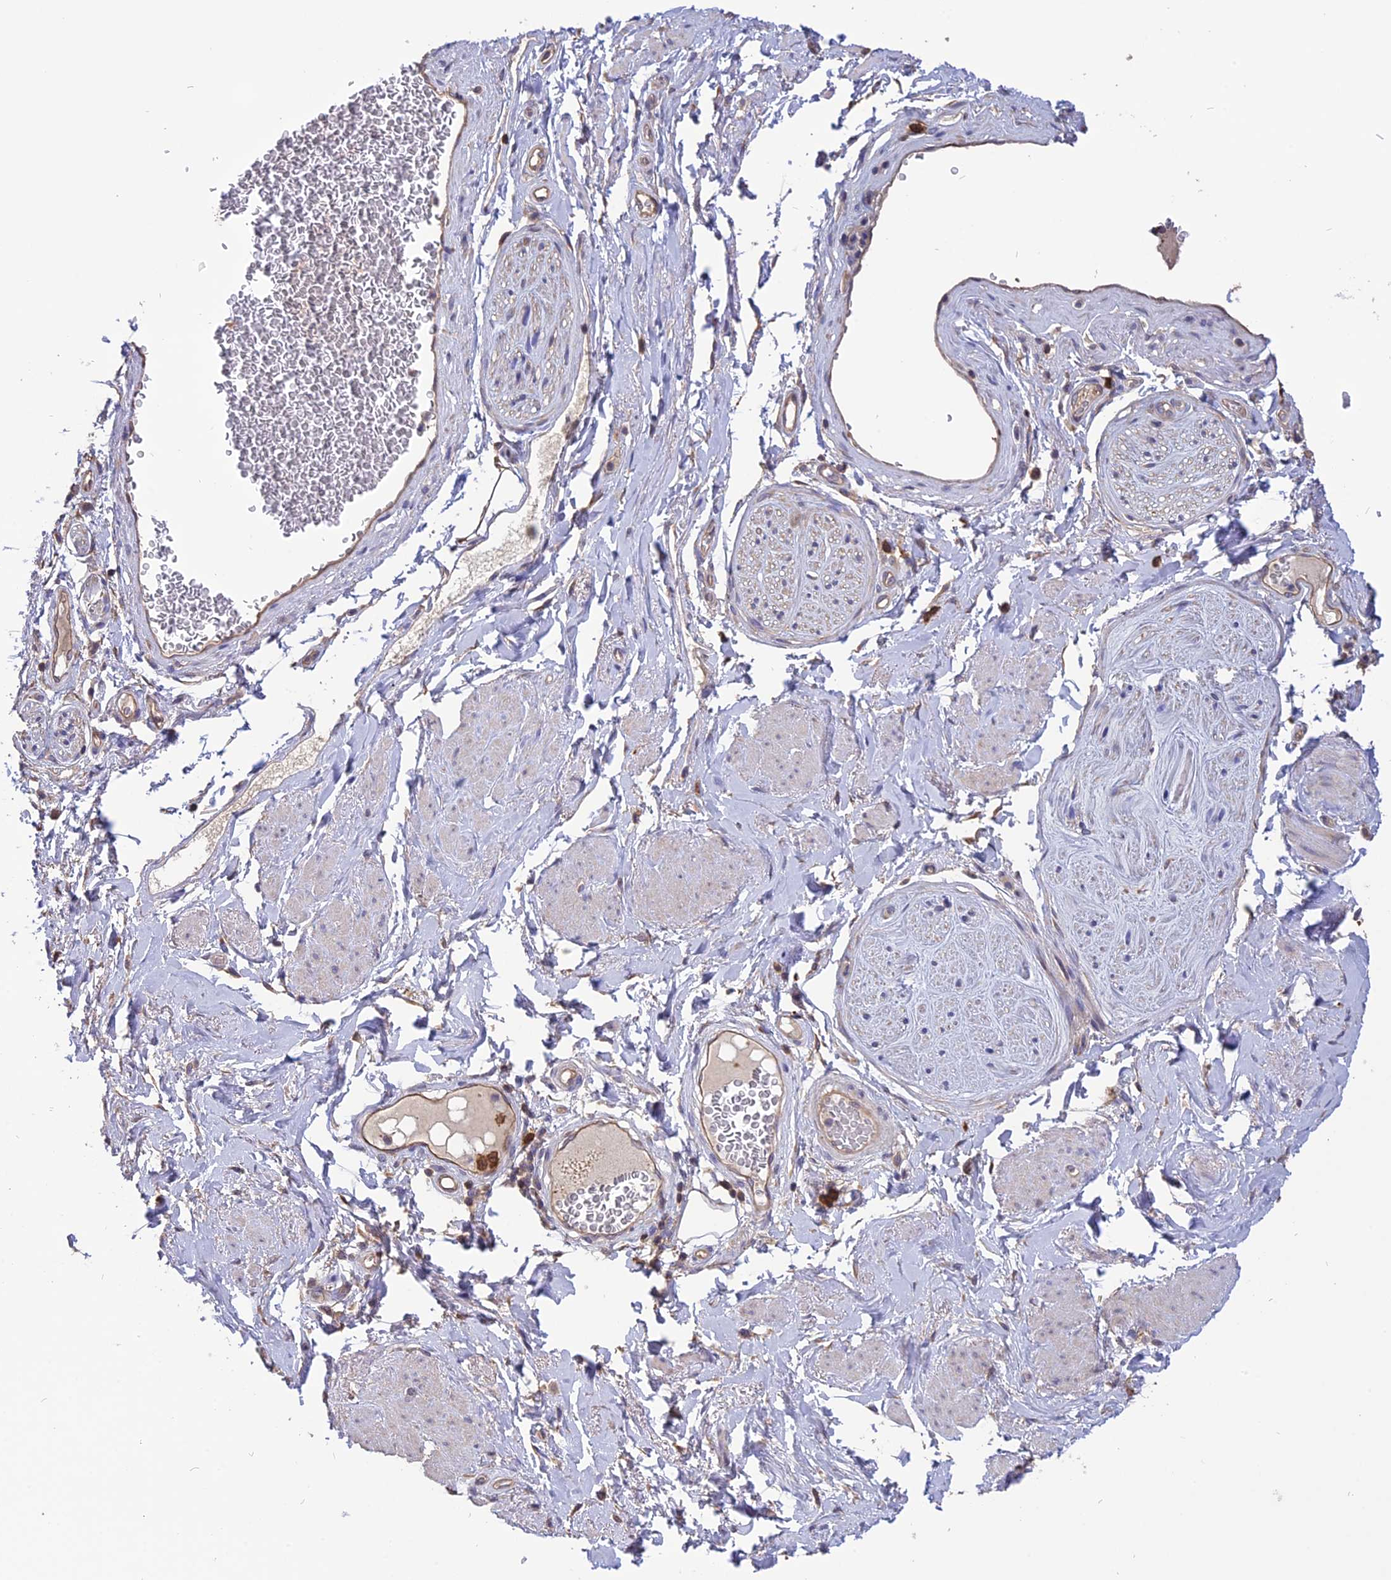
{"staining": {"intensity": "weak", "quantity": ">75%", "location": "cytoplasmic/membranous"}, "tissue": "adipose tissue", "cell_type": "Adipocytes", "image_type": "normal", "snomed": [{"axis": "morphology", "description": "Normal tissue, NOS"}, {"axis": "morphology", "description": "Adenocarcinoma, NOS"}, {"axis": "topography", "description": "Rectum"}, {"axis": "topography", "description": "Vagina"}, {"axis": "topography", "description": "Peripheral nerve tissue"}], "caption": "Immunohistochemical staining of normal human adipose tissue exhibits low levels of weak cytoplasmic/membranous staining in about >75% of adipocytes.", "gene": "CARMIL2", "patient": {"sex": "female", "age": 71}}